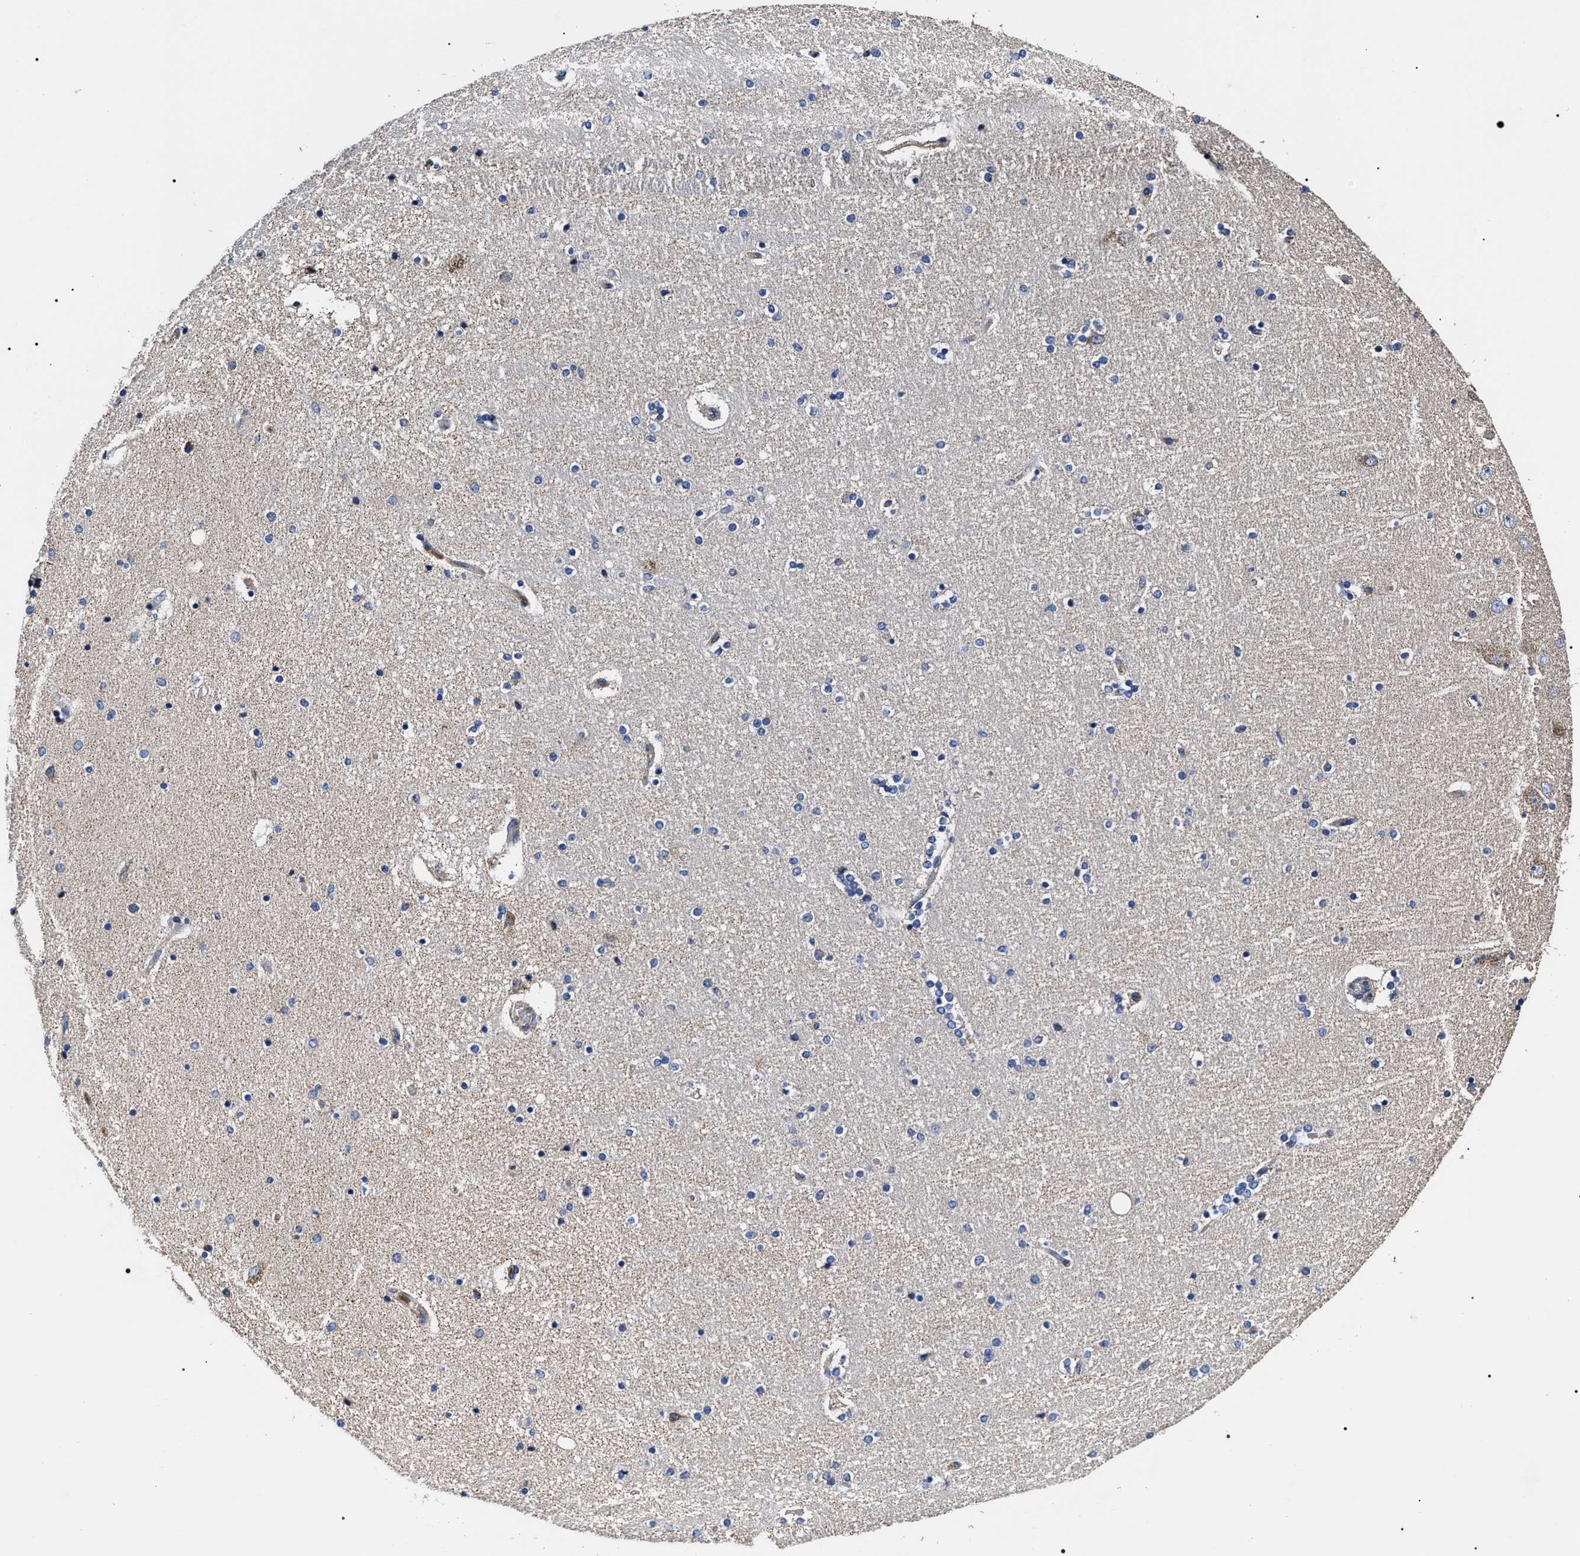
{"staining": {"intensity": "negative", "quantity": "none", "location": "none"}, "tissue": "hippocampus", "cell_type": "Glial cells", "image_type": "normal", "snomed": [{"axis": "morphology", "description": "Normal tissue, NOS"}, {"axis": "topography", "description": "Hippocampus"}], "caption": "Immunohistochemistry photomicrograph of benign hippocampus stained for a protein (brown), which displays no staining in glial cells.", "gene": "MACC1", "patient": {"sex": "female", "age": 54}}